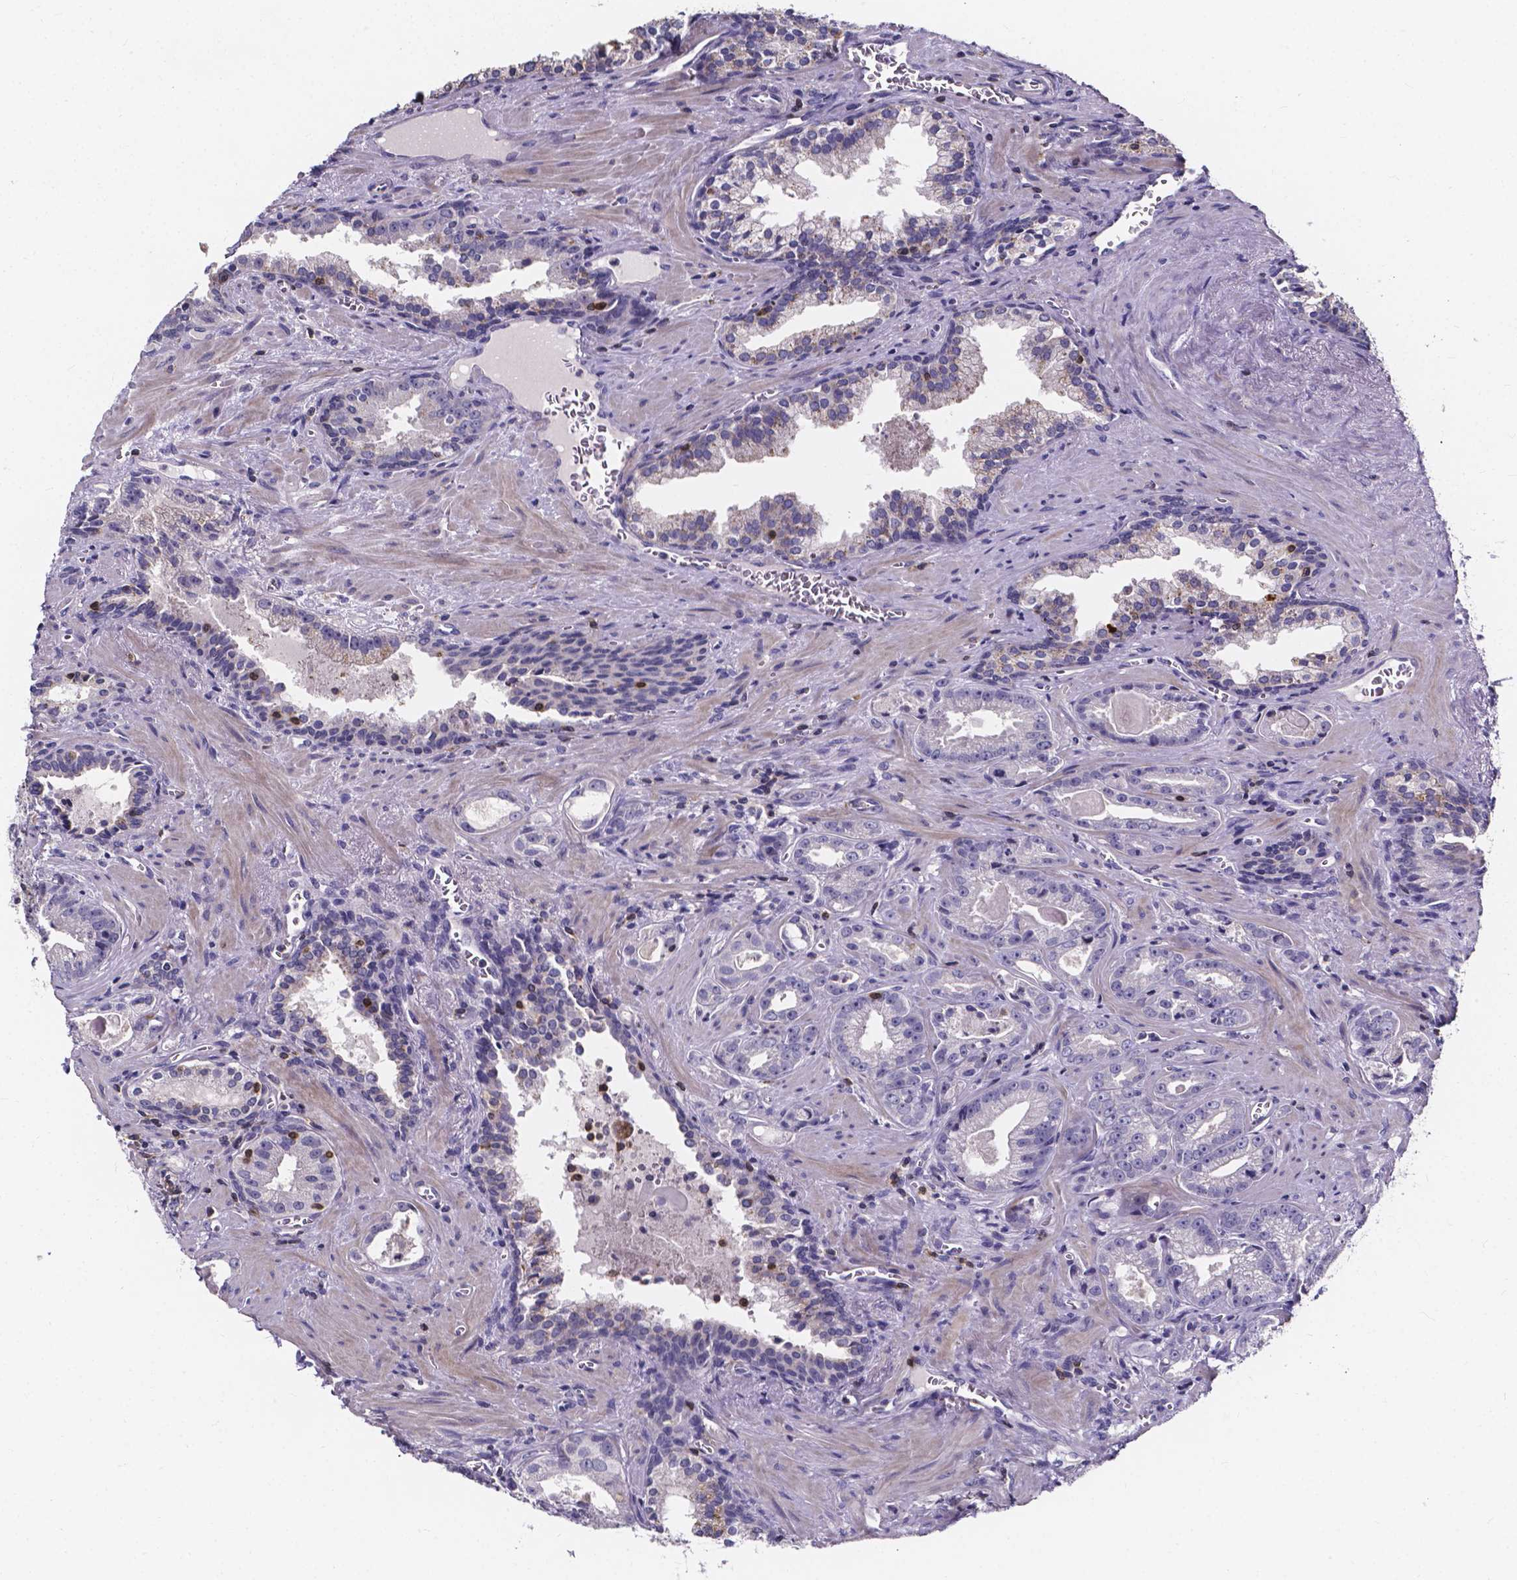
{"staining": {"intensity": "negative", "quantity": "none", "location": "none"}, "tissue": "prostate cancer", "cell_type": "Tumor cells", "image_type": "cancer", "snomed": [{"axis": "morphology", "description": "Adenocarcinoma, High grade"}, {"axis": "topography", "description": "Prostate"}], "caption": "Image shows no significant protein staining in tumor cells of adenocarcinoma (high-grade) (prostate).", "gene": "THEMIS", "patient": {"sex": "male", "age": 68}}